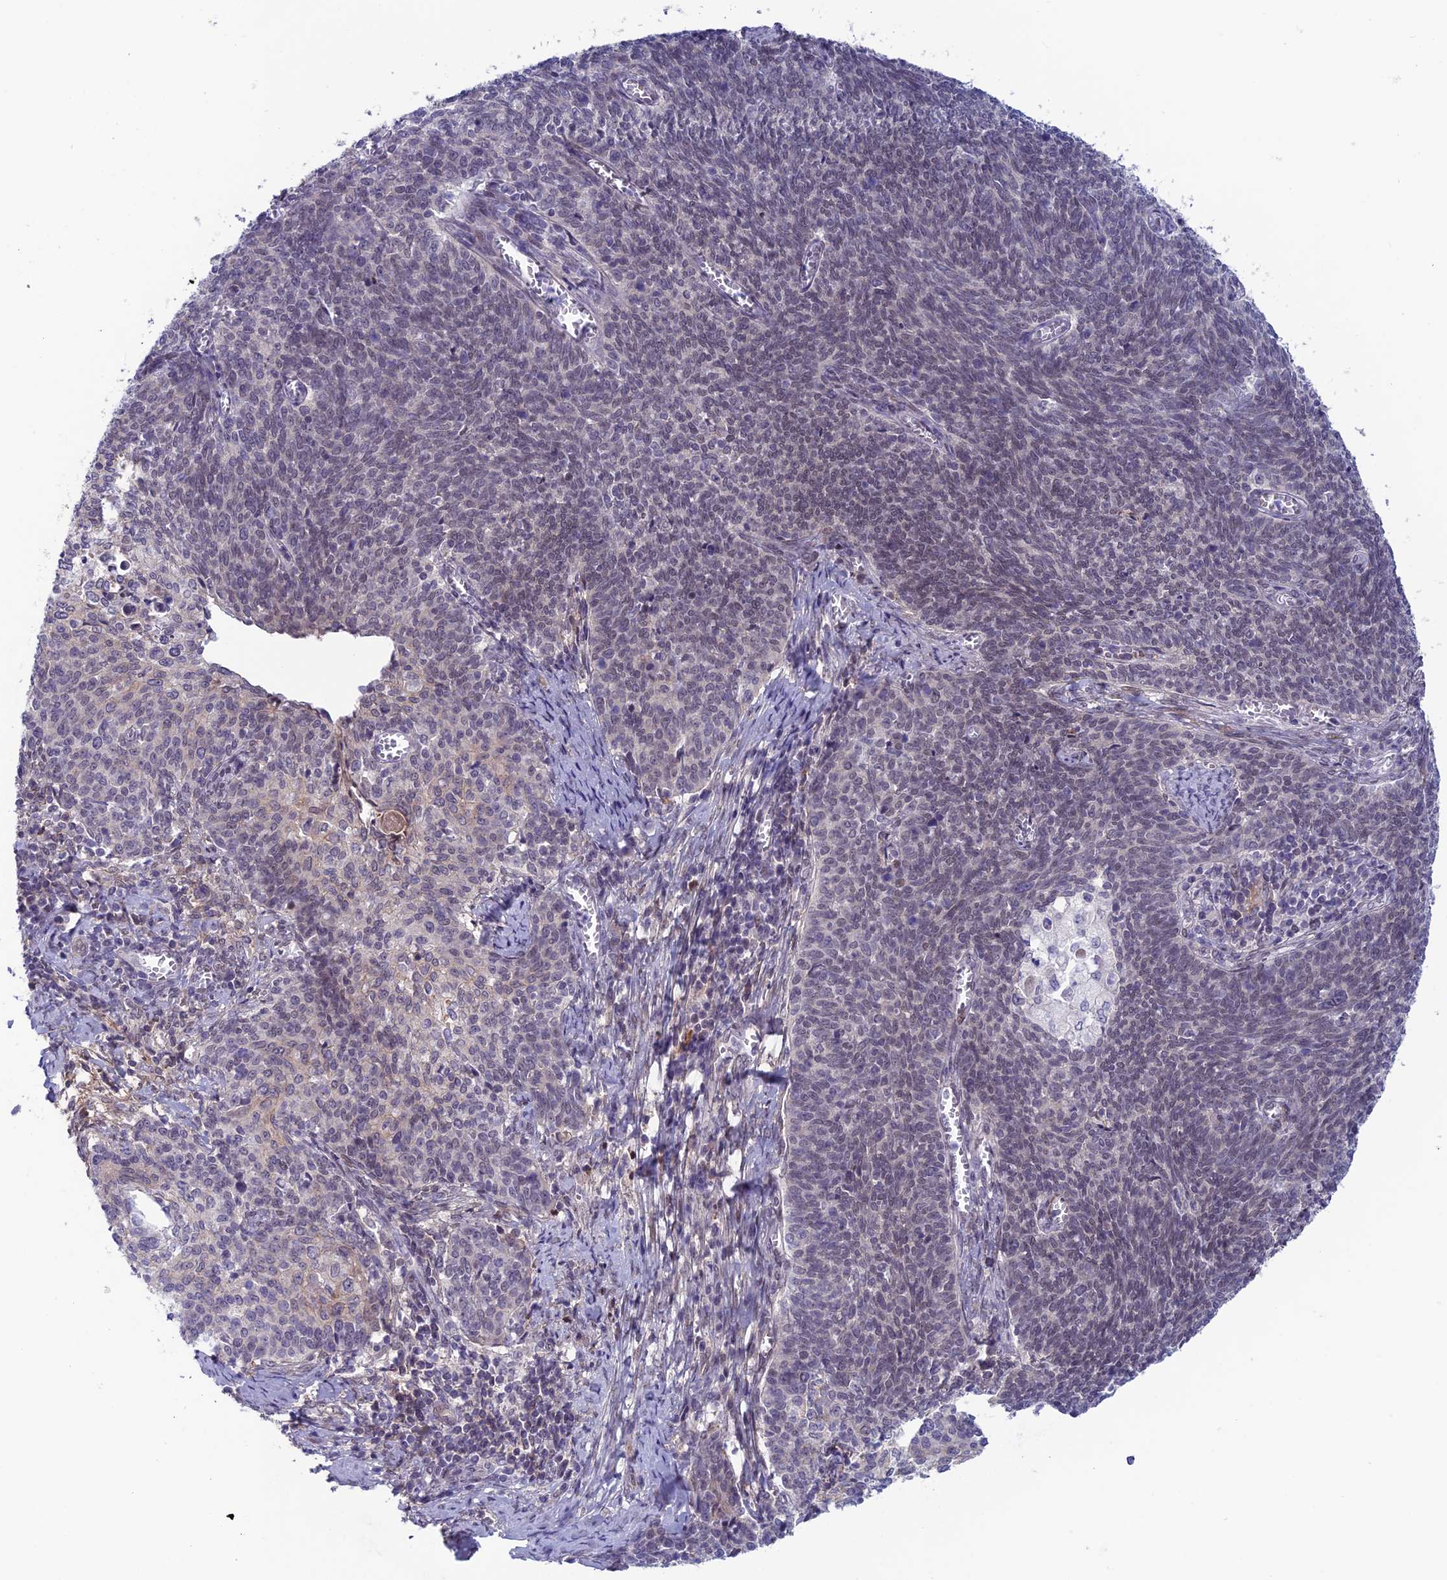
{"staining": {"intensity": "weak", "quantity": "<25%", "location": "cytoplasmic/membranous"}, "tissue": "cervical cancer", "cell_type": "Tumor cells", "image_type": "cancer", "snomed": [{"axis": "morphology", "description": "Squamous cell carcinoma, NOS"}, {"axis": "topography", "description": "Cervix"}], "caption": "There is no significant positivity in tumor cells of cervical cancer (squamous cell carcinoma). (DAB immunohistochemistry (IHC), high magnification).", "gene": "FKBPL", "patient": {"sex": "female", "age": 39}}